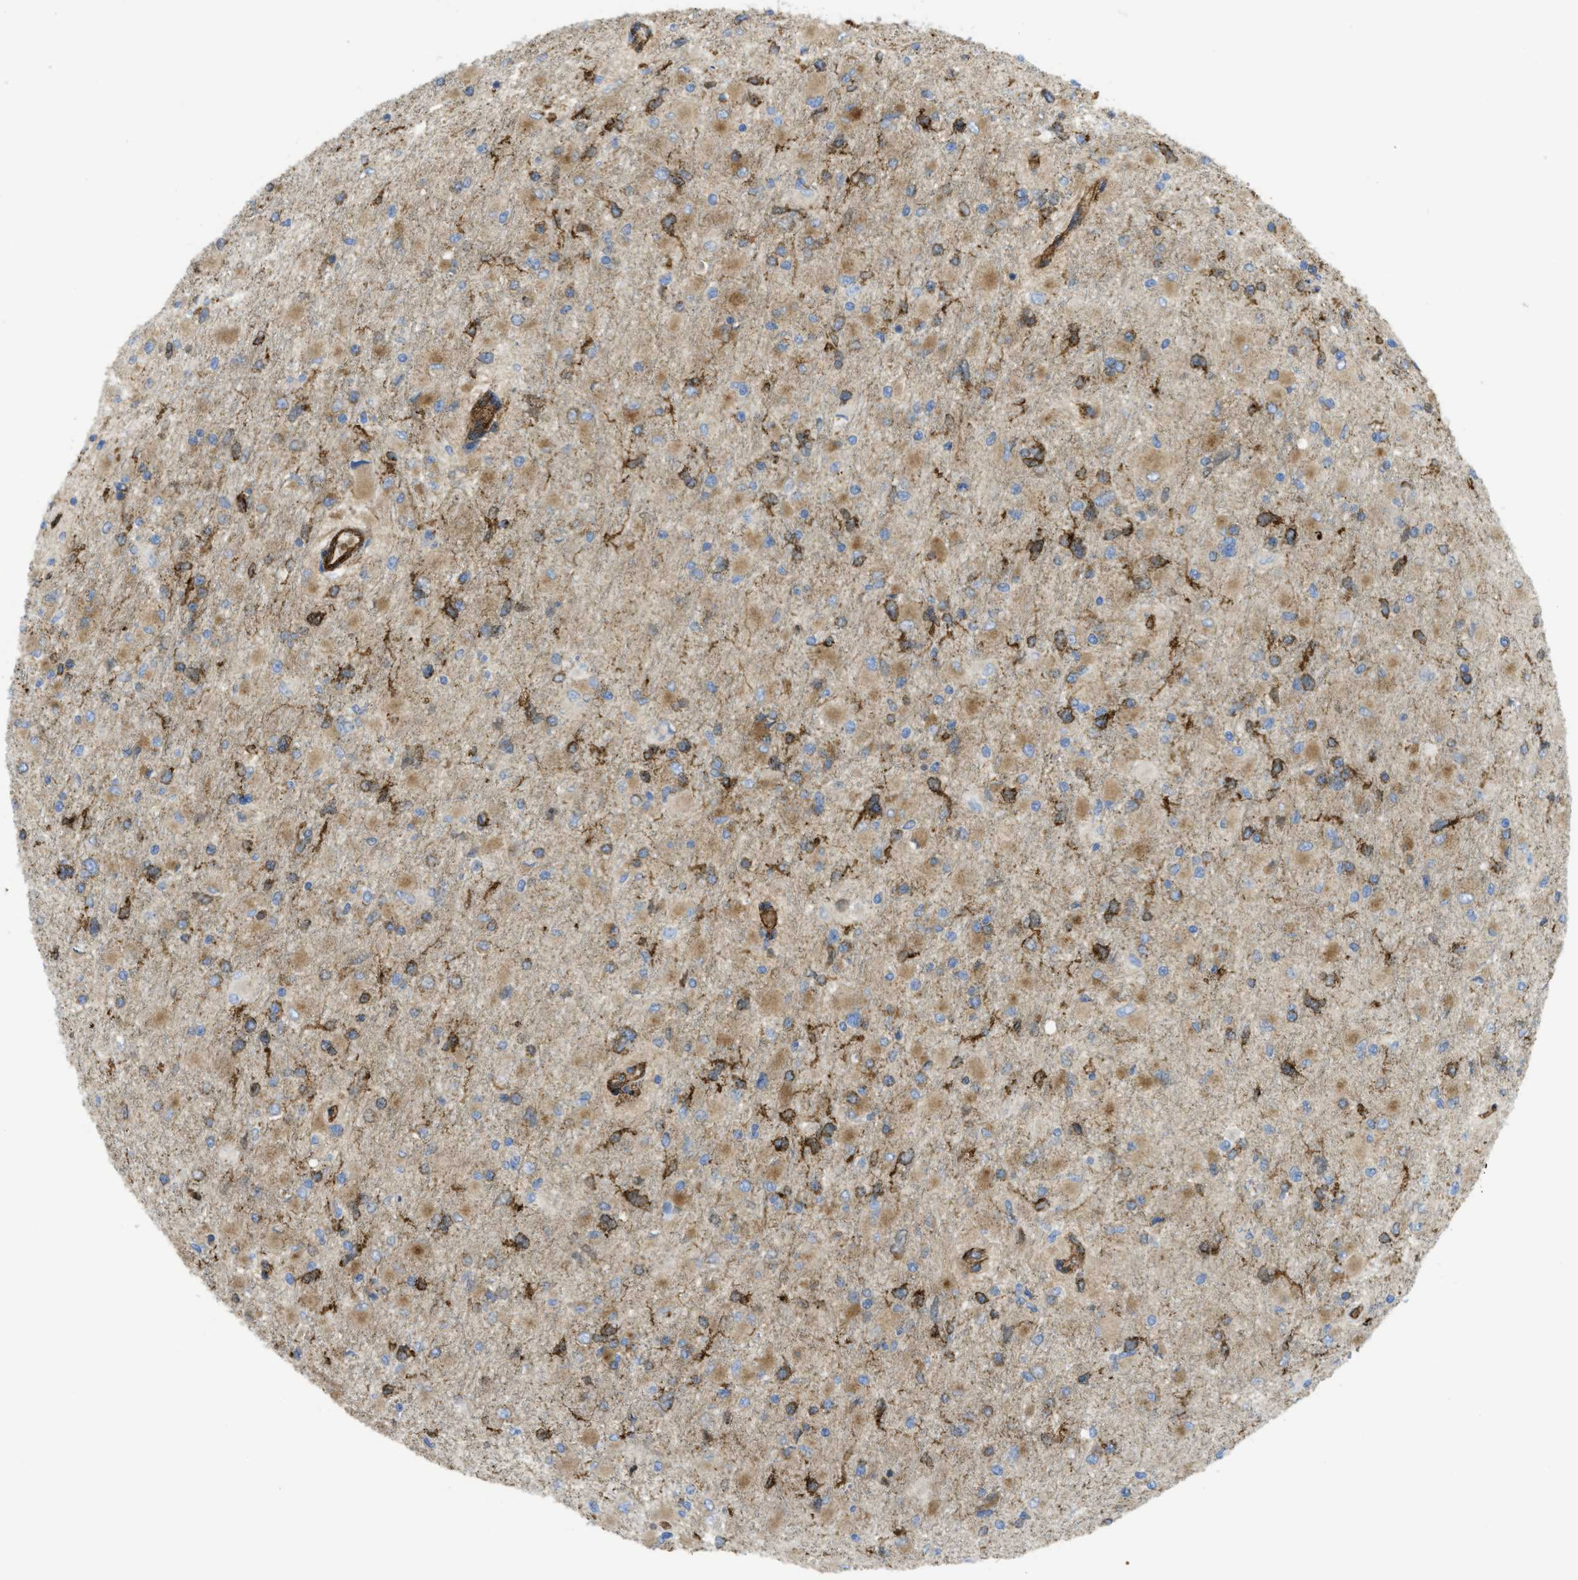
{"staining": {"intensity": "moderate", "quantity": "25%-75%", "location": "cytoplasmic/membranous"}, "tissue": "glioma", "cell_type": "Tumor cells", "image_type": "cancer", "snomed": [{"axis": "morphology", "description": "Glioma, malignant, High grade"}, {"axis": "topography", "description": "Cerebral cortex"}], "caption": "Moderate cytoplasmic/membranous expression is present in about 25%-75% of tumor cells in glioma.", "gene": "HIP1", "patient": {"sex": "female", "age": 36}}